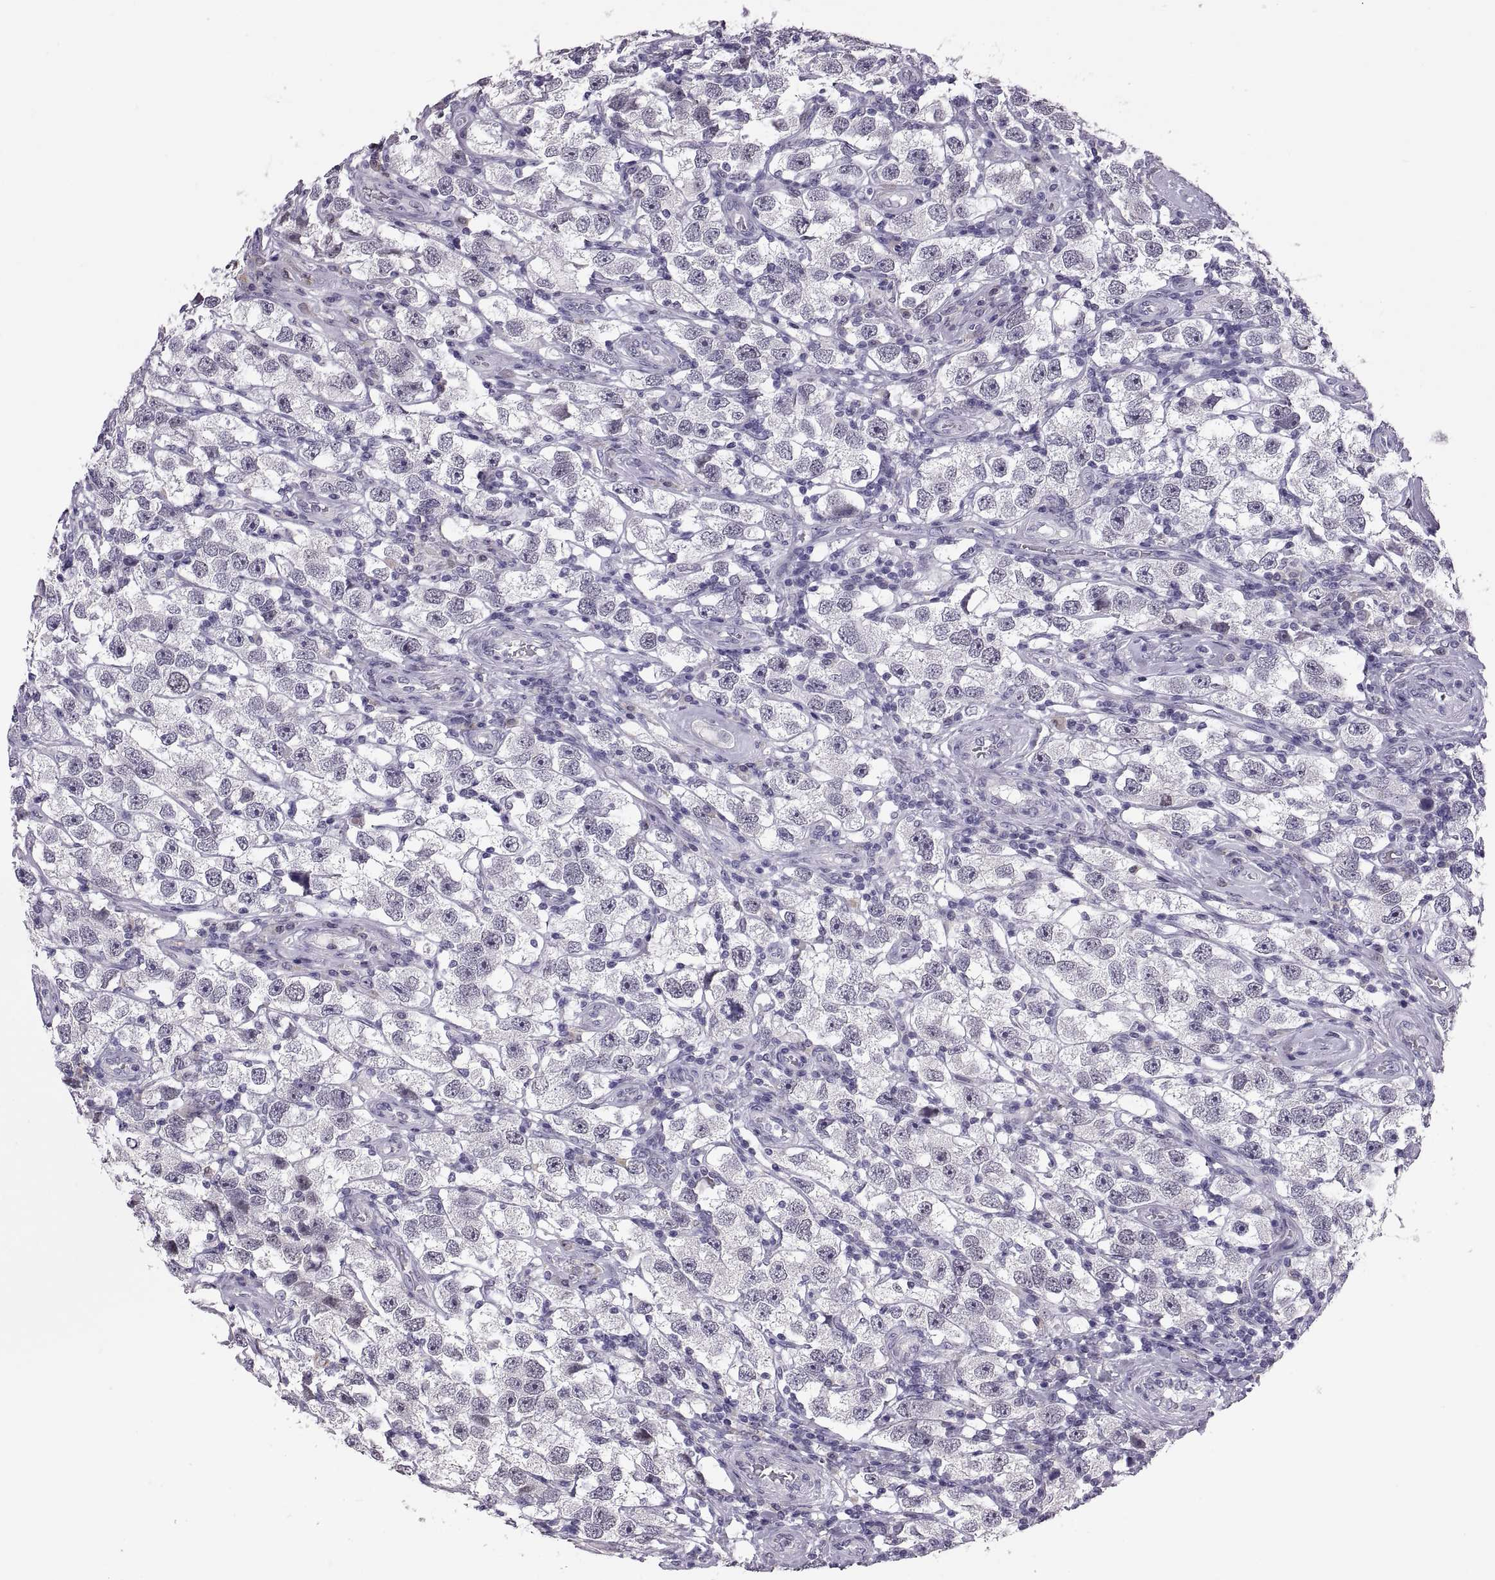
{"staining": {"intensity": "negative", "quantity": "none", "location": "none"}, "tissue": "testis cancer", "cell_type": "Tumor cells", "image_type": "cancer", "snomed": [{"axis": "morphology", "description": "Seminoma, NOS"}, {"axis": "topography", "description": "Testis"}], "caption": "This is an immunohistochemistry (IHC) histopathology image of testis cancer (seminoma). There is no positivity in tumor cells.", "gene": "MAGEB18", "patient": {"sex": "male", "age": 26}}